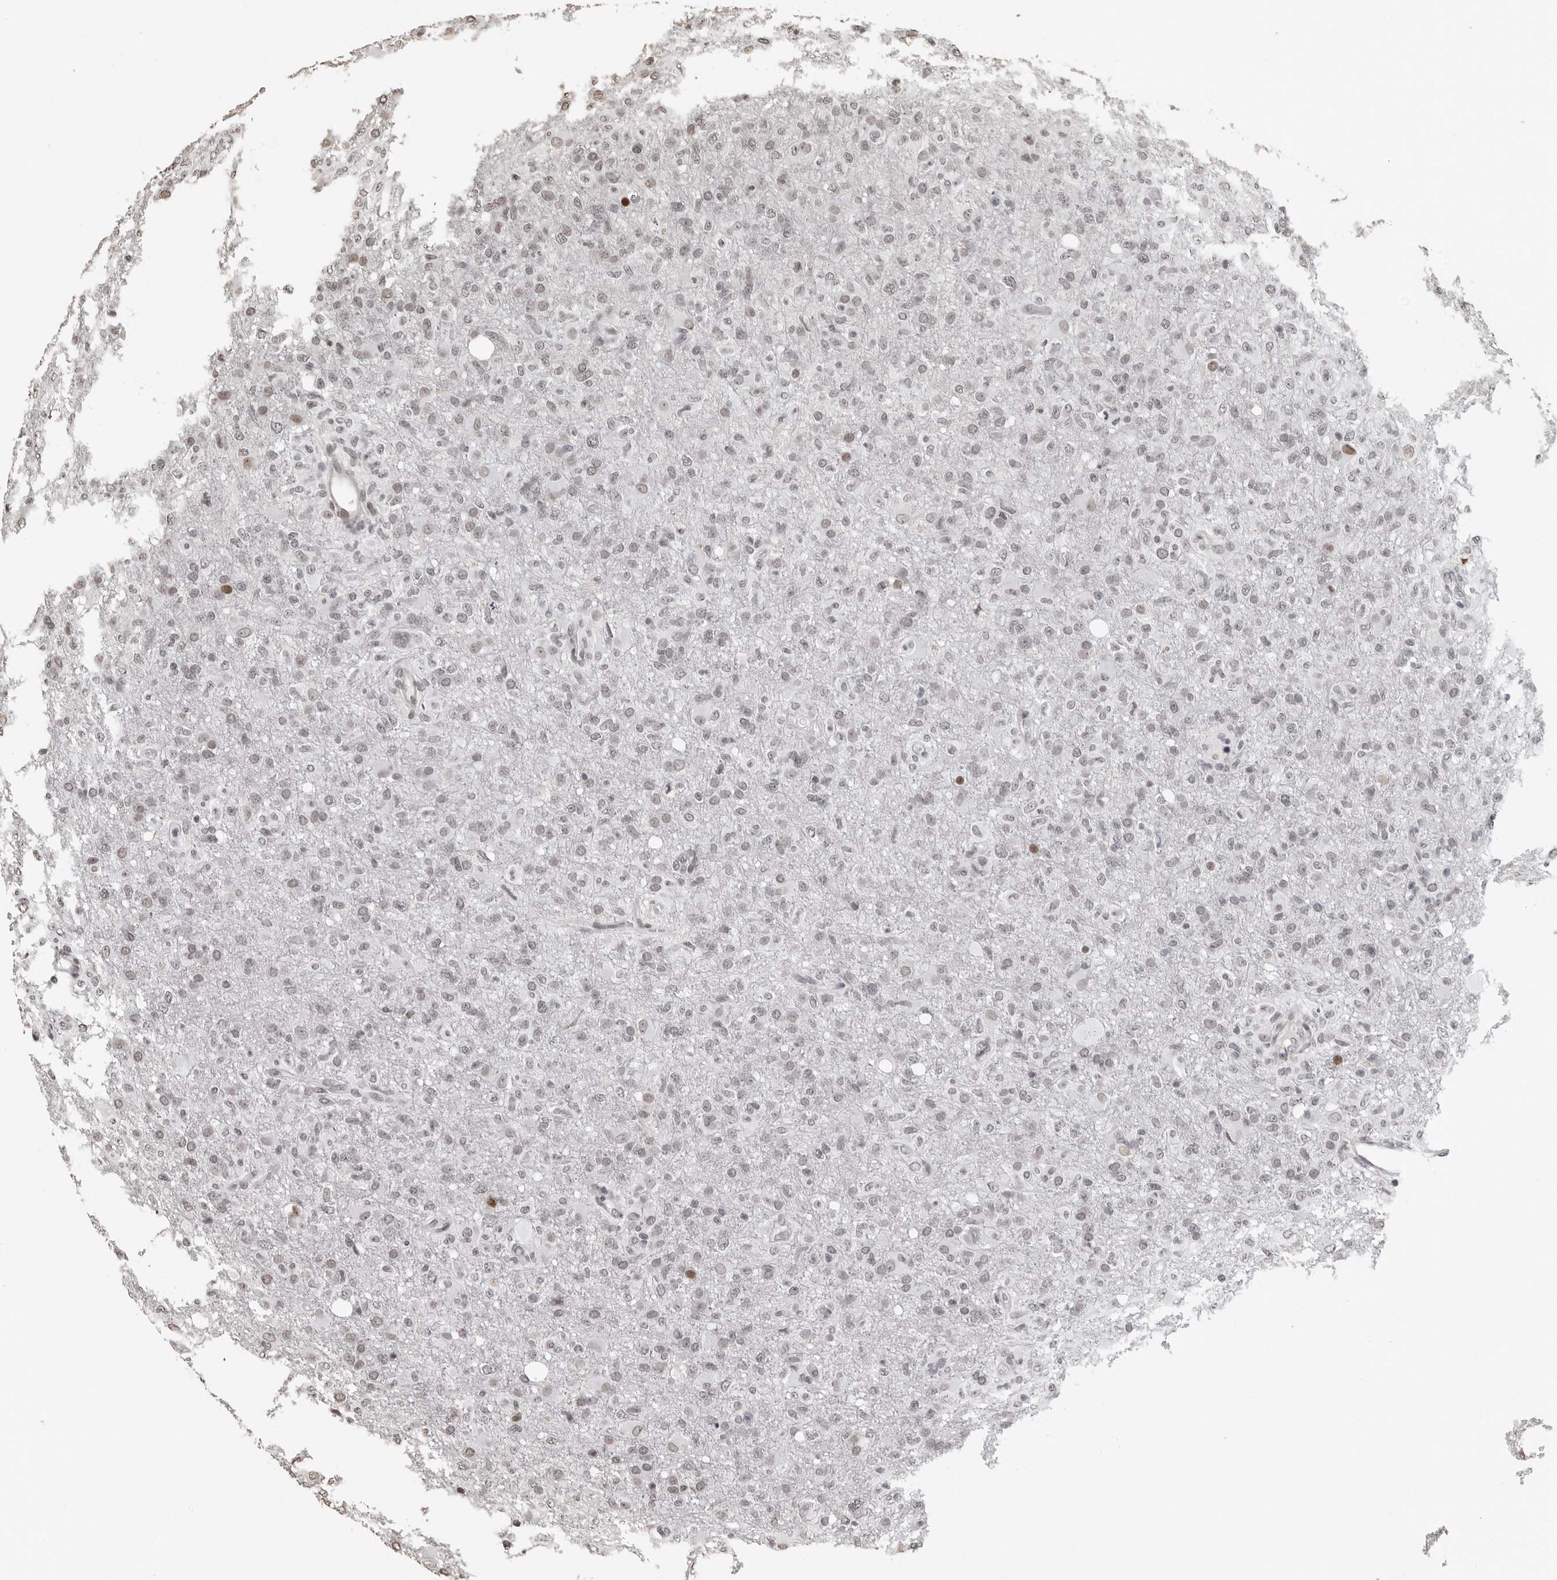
{"staining": {"intensity": "weak", "quantity": "25%-75%", "location": "nuclear"}, "tissue": "glioma", "cell_type": "Tumor cells", "image_type": "cancer", "snomed": [{"axis": "morphology", "description": "Glioma, malignant, High grade"}, {"axis": "topography", "description": "Brain"}], "caption": "IHC photomicrograph of neoplastic tissue: malignant high-grade glioma stained using IHC reveals low levels of weak protein expression localized specifically in the nuclear of tumor cells, appearing as a nuclear brown color.", "gene": "ORC1", "patient": {"sex": "female", "age": 57}}